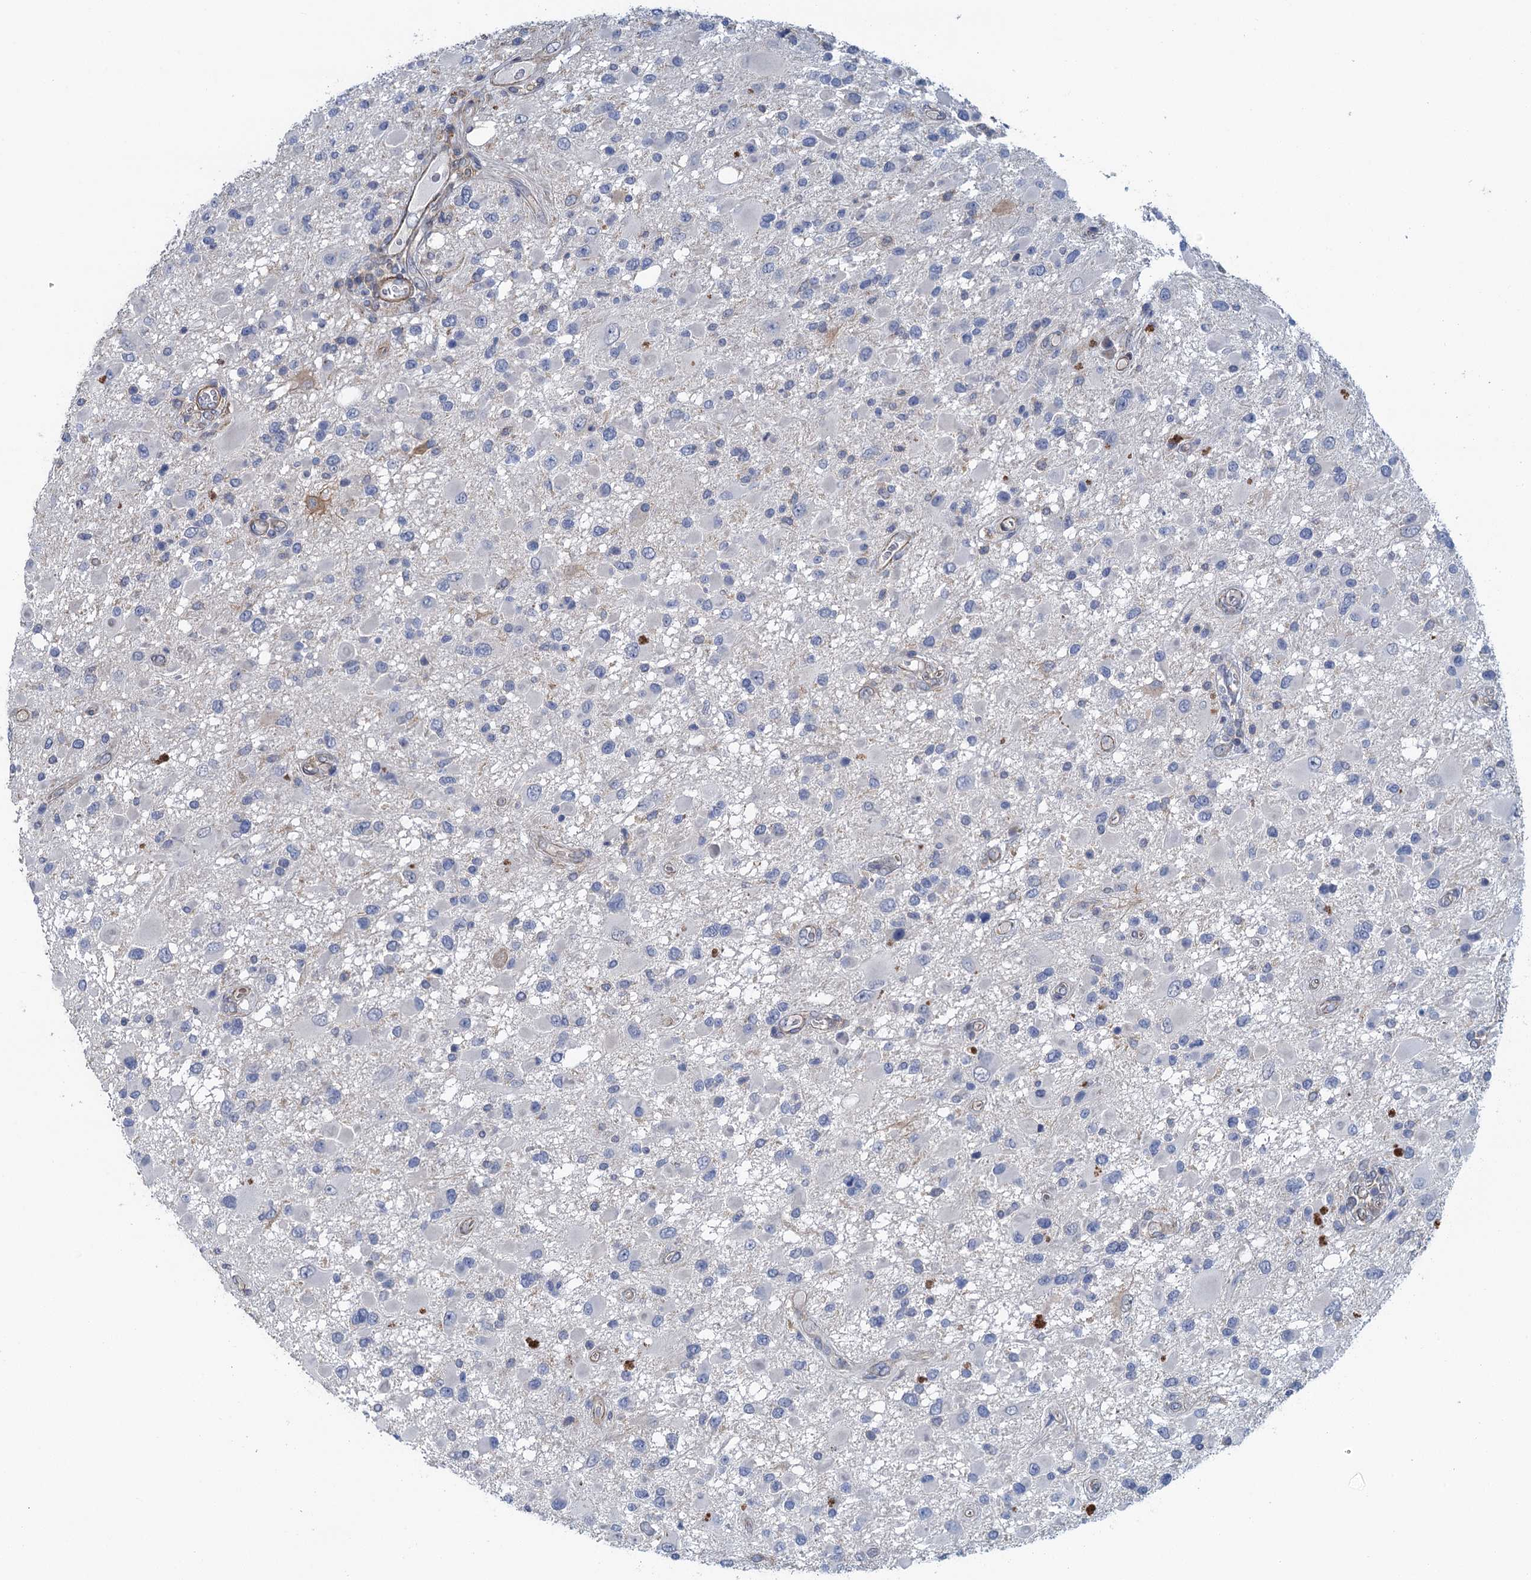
{"staining": {"intensity": "negative", "quantity": "none", "location": "none"}, "tissue": "glioma", "cell_type": "Tumor cells", "image_type": "cancer", "snomed": [{"axis": "morphology", "description": "Glioma, malignant, High grade"}, {"axis": "topography", "description": "Brain"}], "caption": "High magnification brightfield microscopy of malignant glioma (high-grade) stained with DAB (3,3'-diaminobenzidine) (brown) and counterstained with hematoxylin (blue): tumor cells show no significant staining. The staining is performed using DAB brown chromogen with nuclei counter-stained in using hematoxylin.", "gene": "RSAD2", "patient": {"sex": "male", "age": 53}}